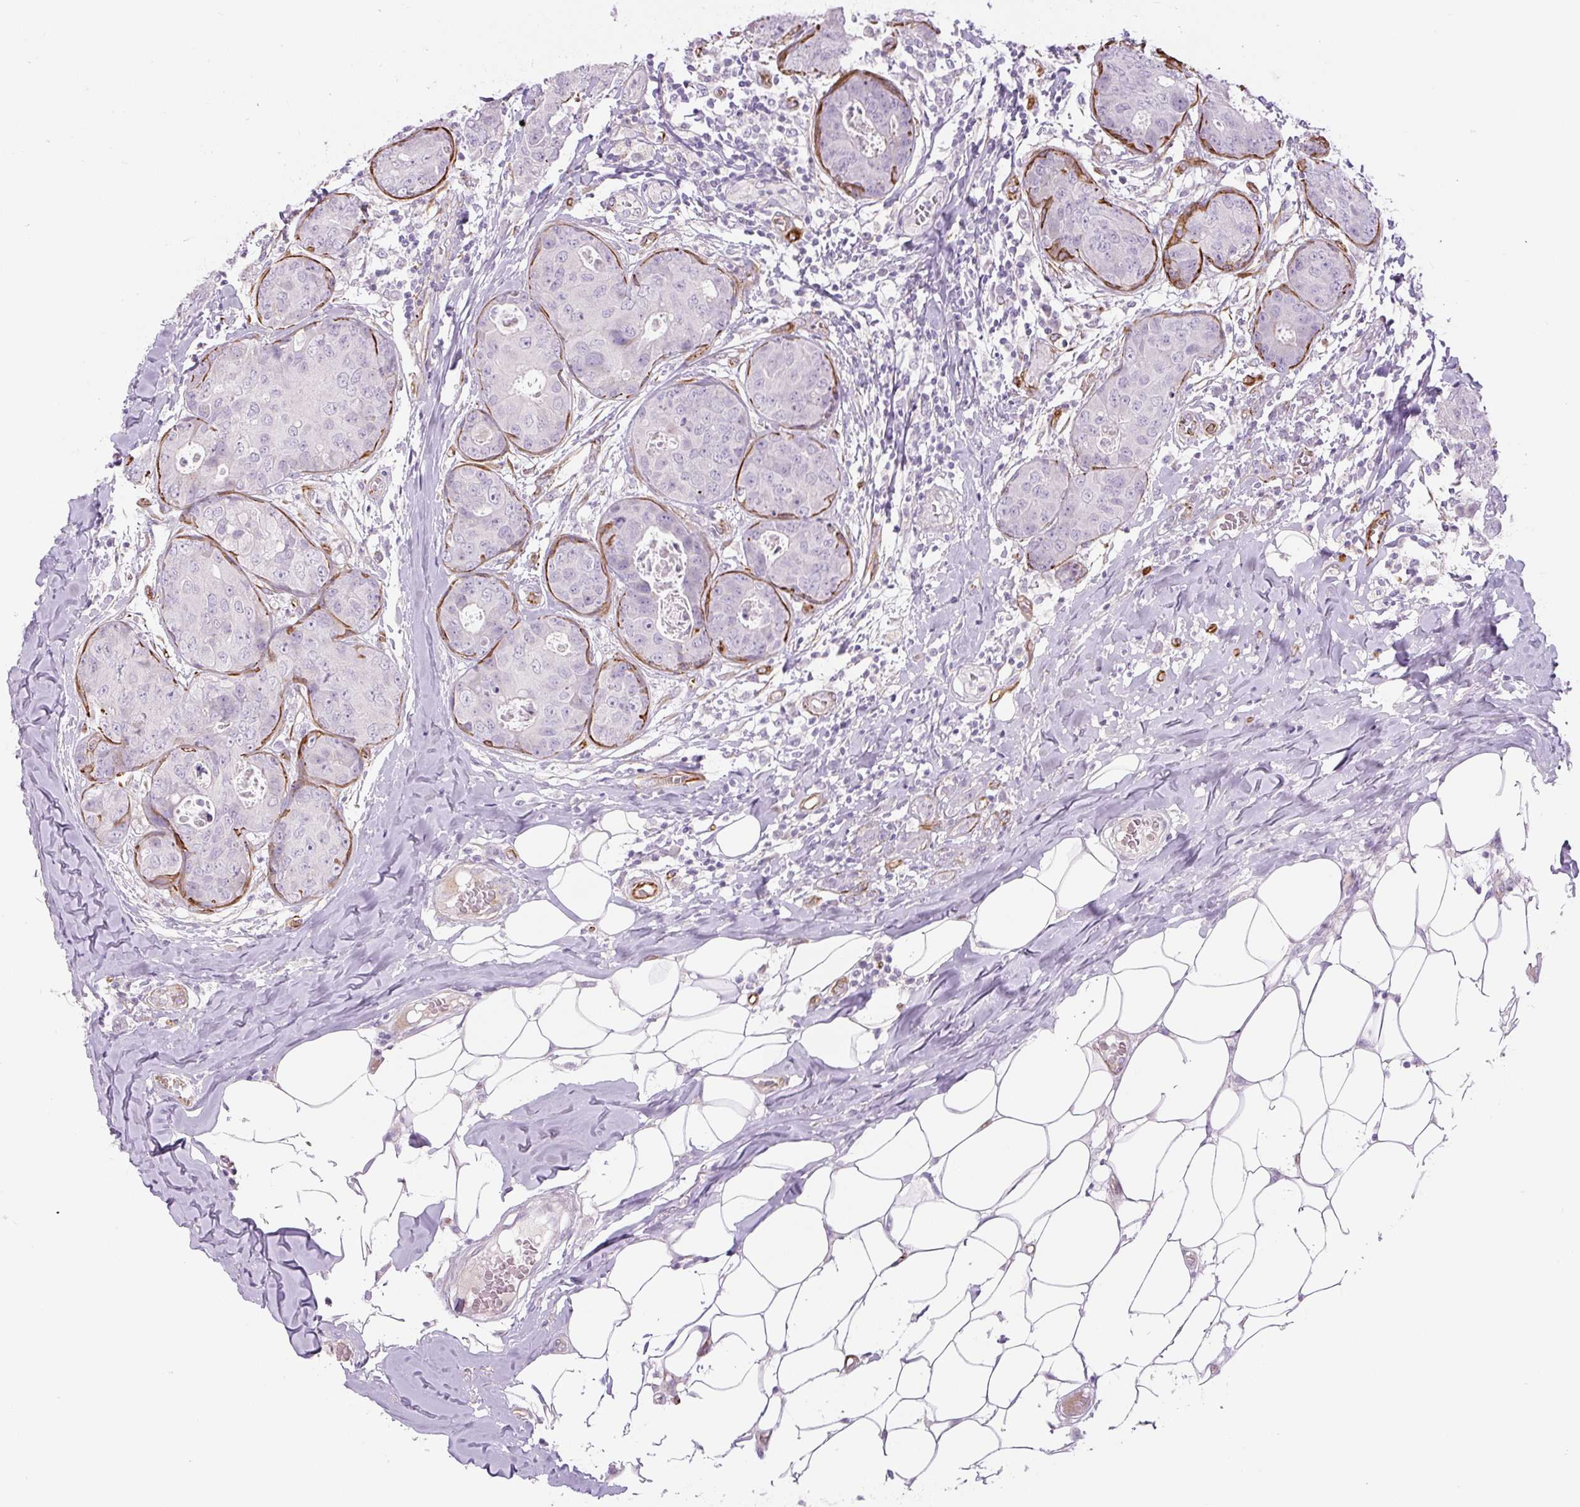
{"staining": {"intensity": "negative", "quantity": "none", "location": "none"}, "tissue": "breast cancer", "cell_type": "Tumor cells", "image_type": "cancer", "snomed": [{"axis": "morphology", "description": "Duct carcinoma"}, {"axis": "topography", "description": "Breast"}], "caption": "A photomicrograph of breast cancer stained for a protein shows no brown staining in tumor cells.", "gene": "NES", "patient": {"sex": "female", "age": 43}}